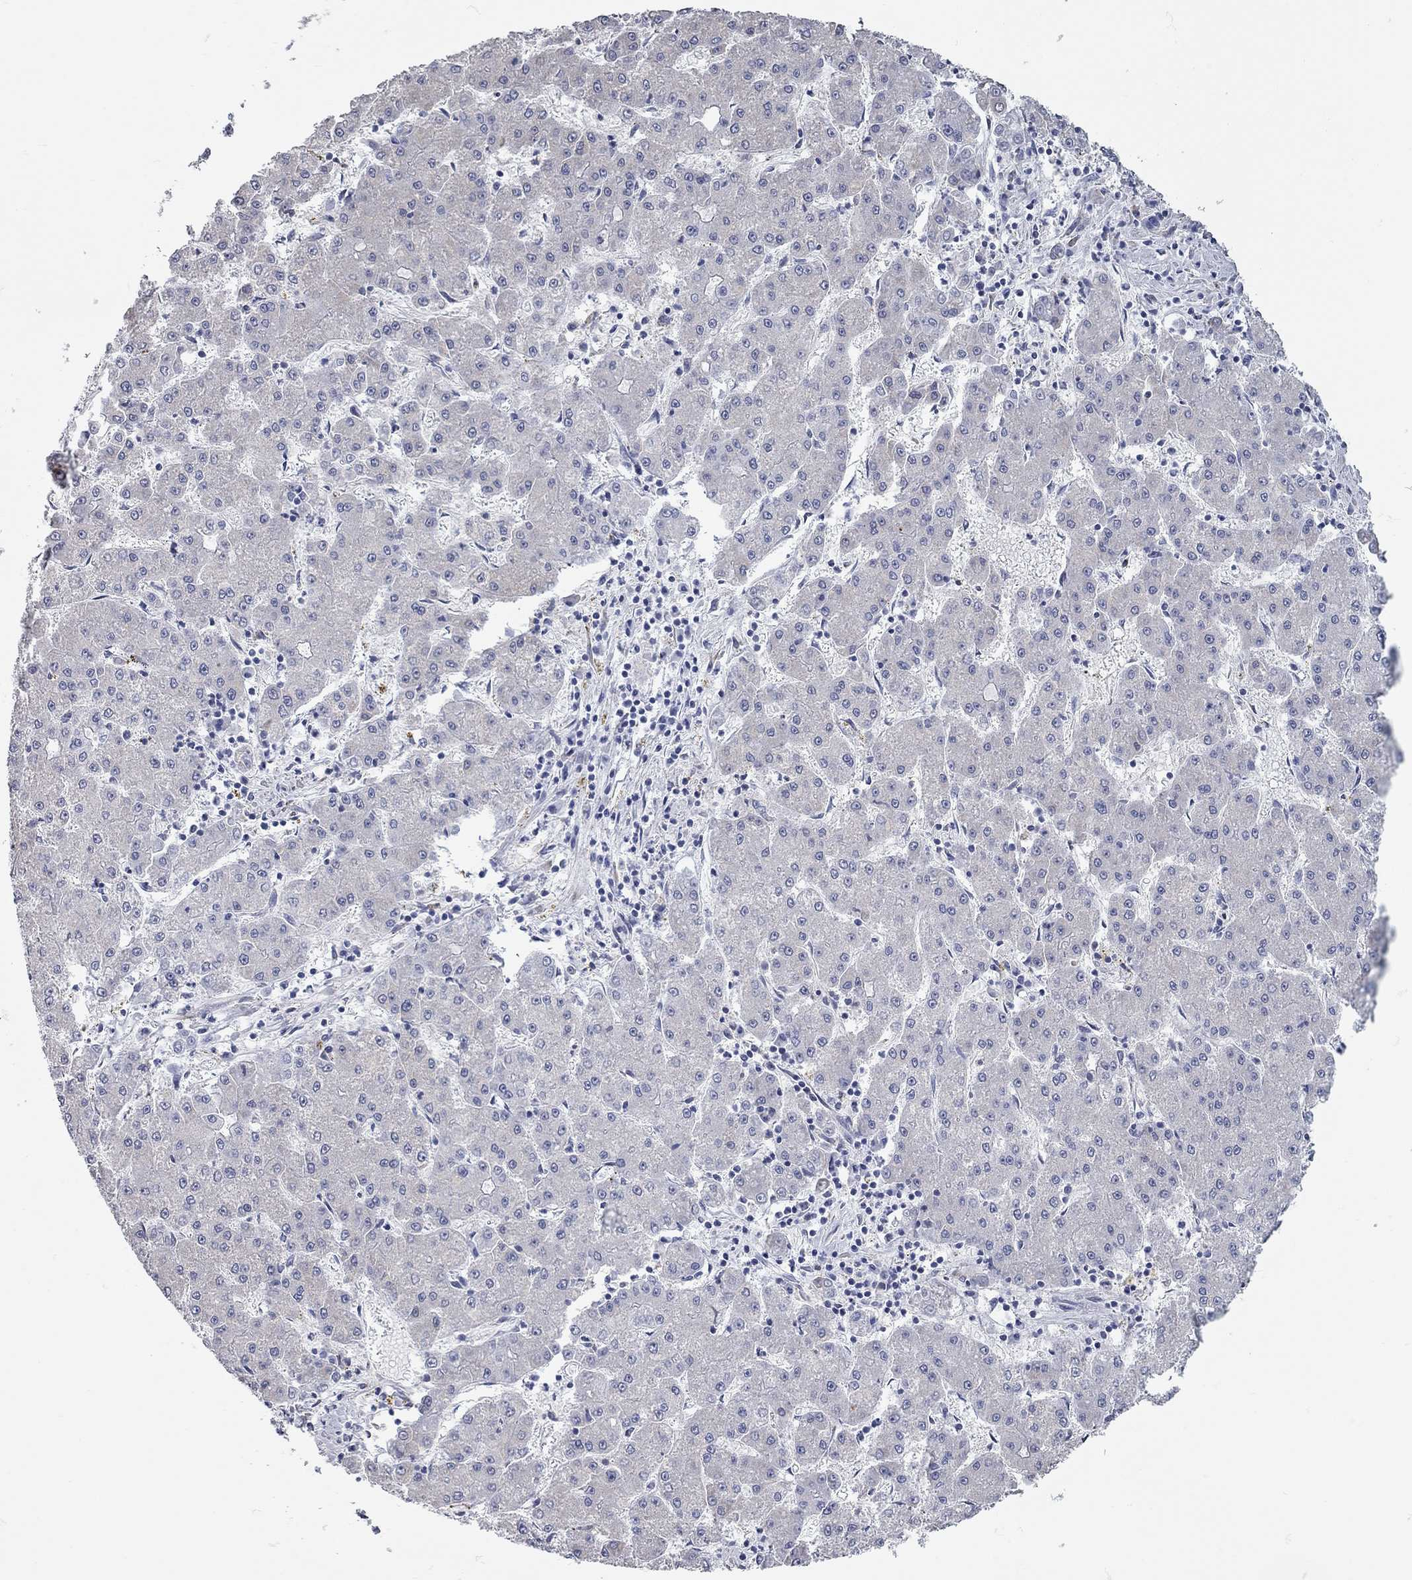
{"staining": {"intensity": "negative", "quantity": "none", "location": "none"}, "tissue": "liver cancer", "cell_type": "Tumor cells", "image_type": "cancer", "snomed": [{"axis": "morphology", "description": "Carcinoma, Hepatocellular, NOS"}, {"axis": "topography", "description": "Liver"}], "caption": "Tumor cells are negative for brown protein staining in liver cancer (hepatocellular carcinoma).", "gene": "XAGE2", "patient": {"sex": "male", "age": 73}}